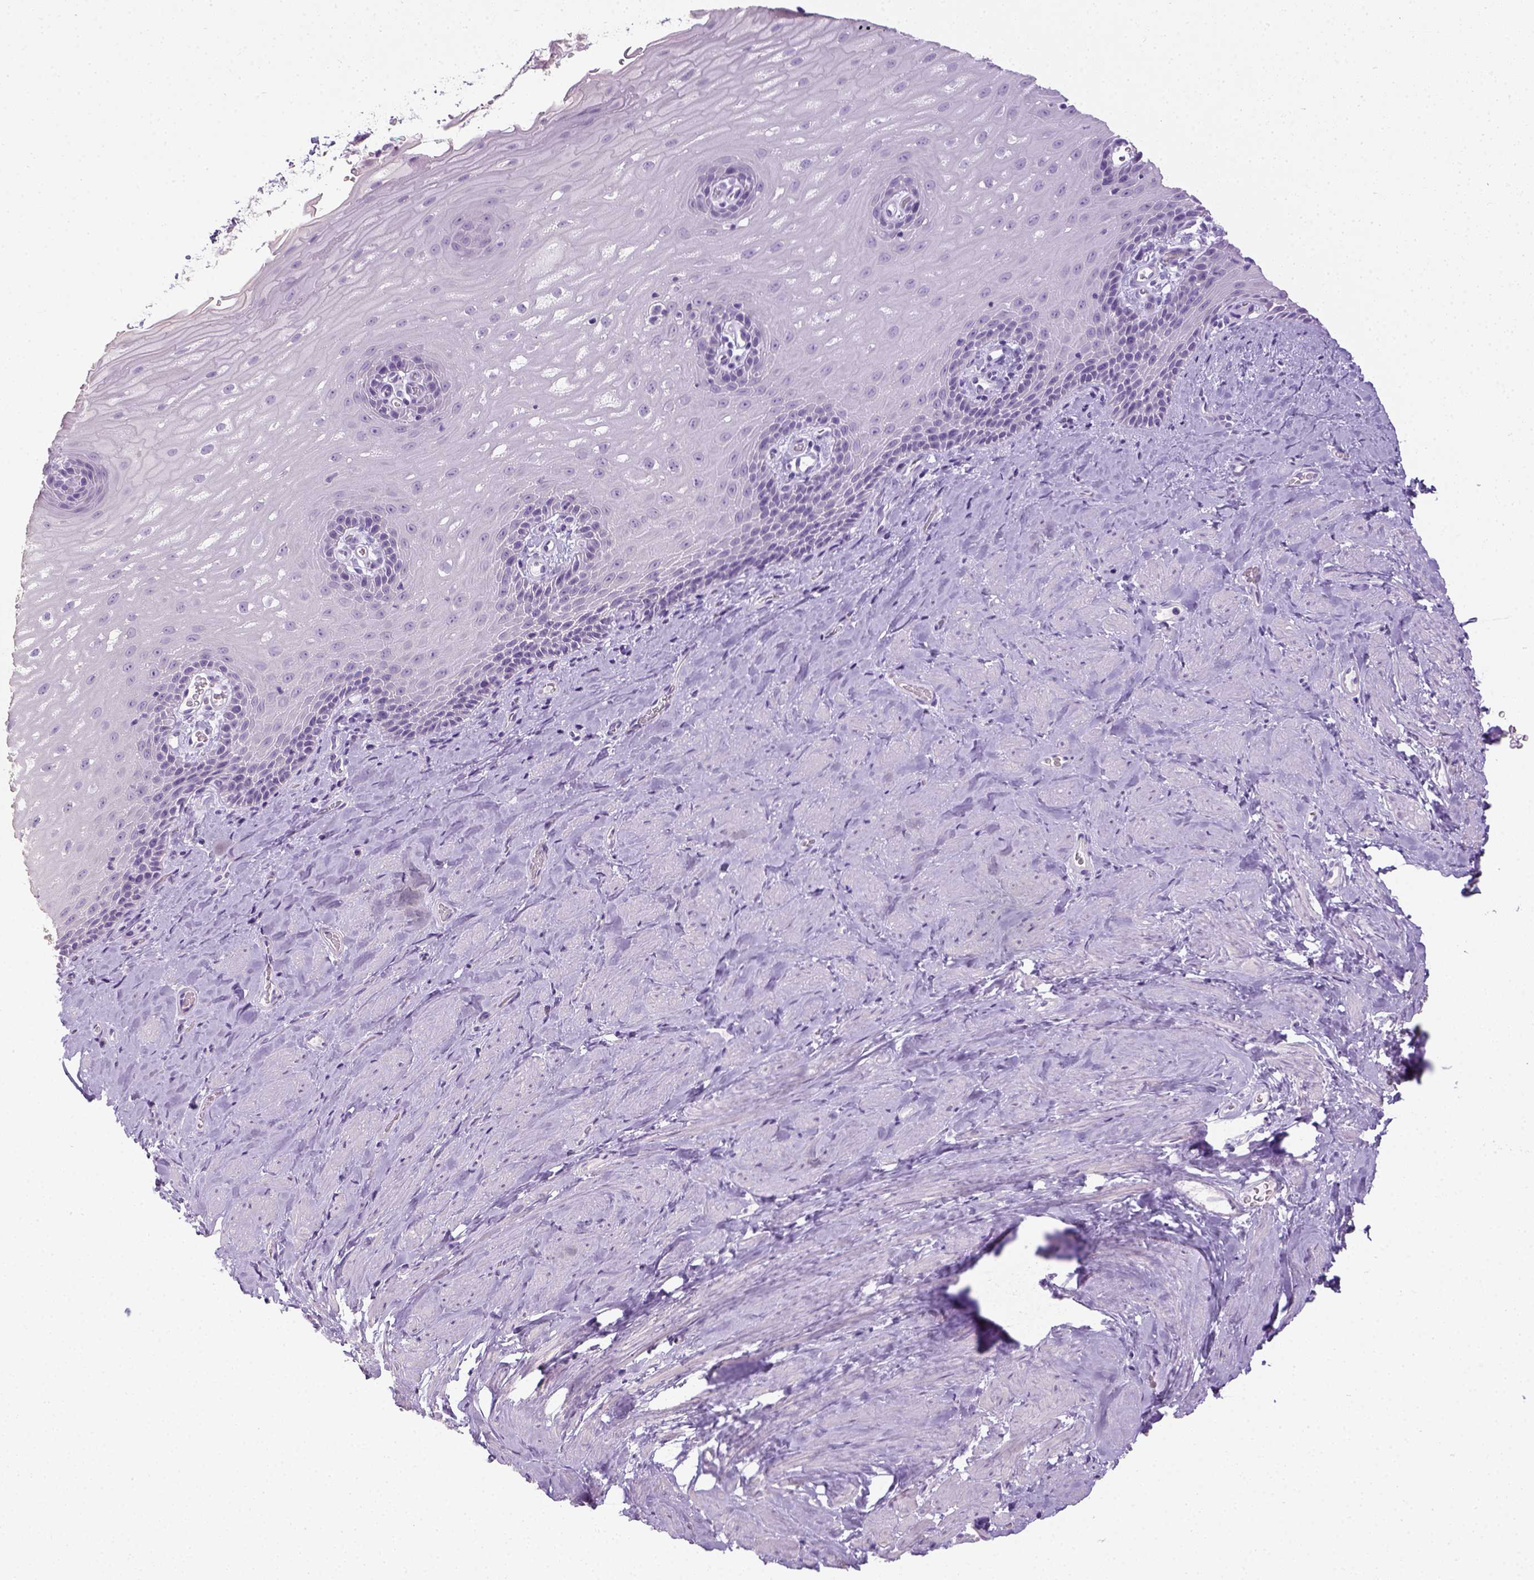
{"staining": {"intensity": "negative", "quantity": "none", "location": "none"}, "tissue": "esophagus", "cell_type": "Squamous epithelial cells", "image_type": "normal", "snomed": [{"axis": "morphology", "description": "Normal tissue, NOS"}, {"axis": "topography", "description": "Esophagus"}], "caption": "IHC micrograph of benign esophagus: esophagus stained with DAB shows no significant protein staining in squamous epithelial cells. (DAB (3,3'-diaminobenzidine) immunohistochemistry (IHC) visualized using brightfield microscopy, high magnification).", "gene": "LGSN", "patient": {"sex": "male", "age": 64}}